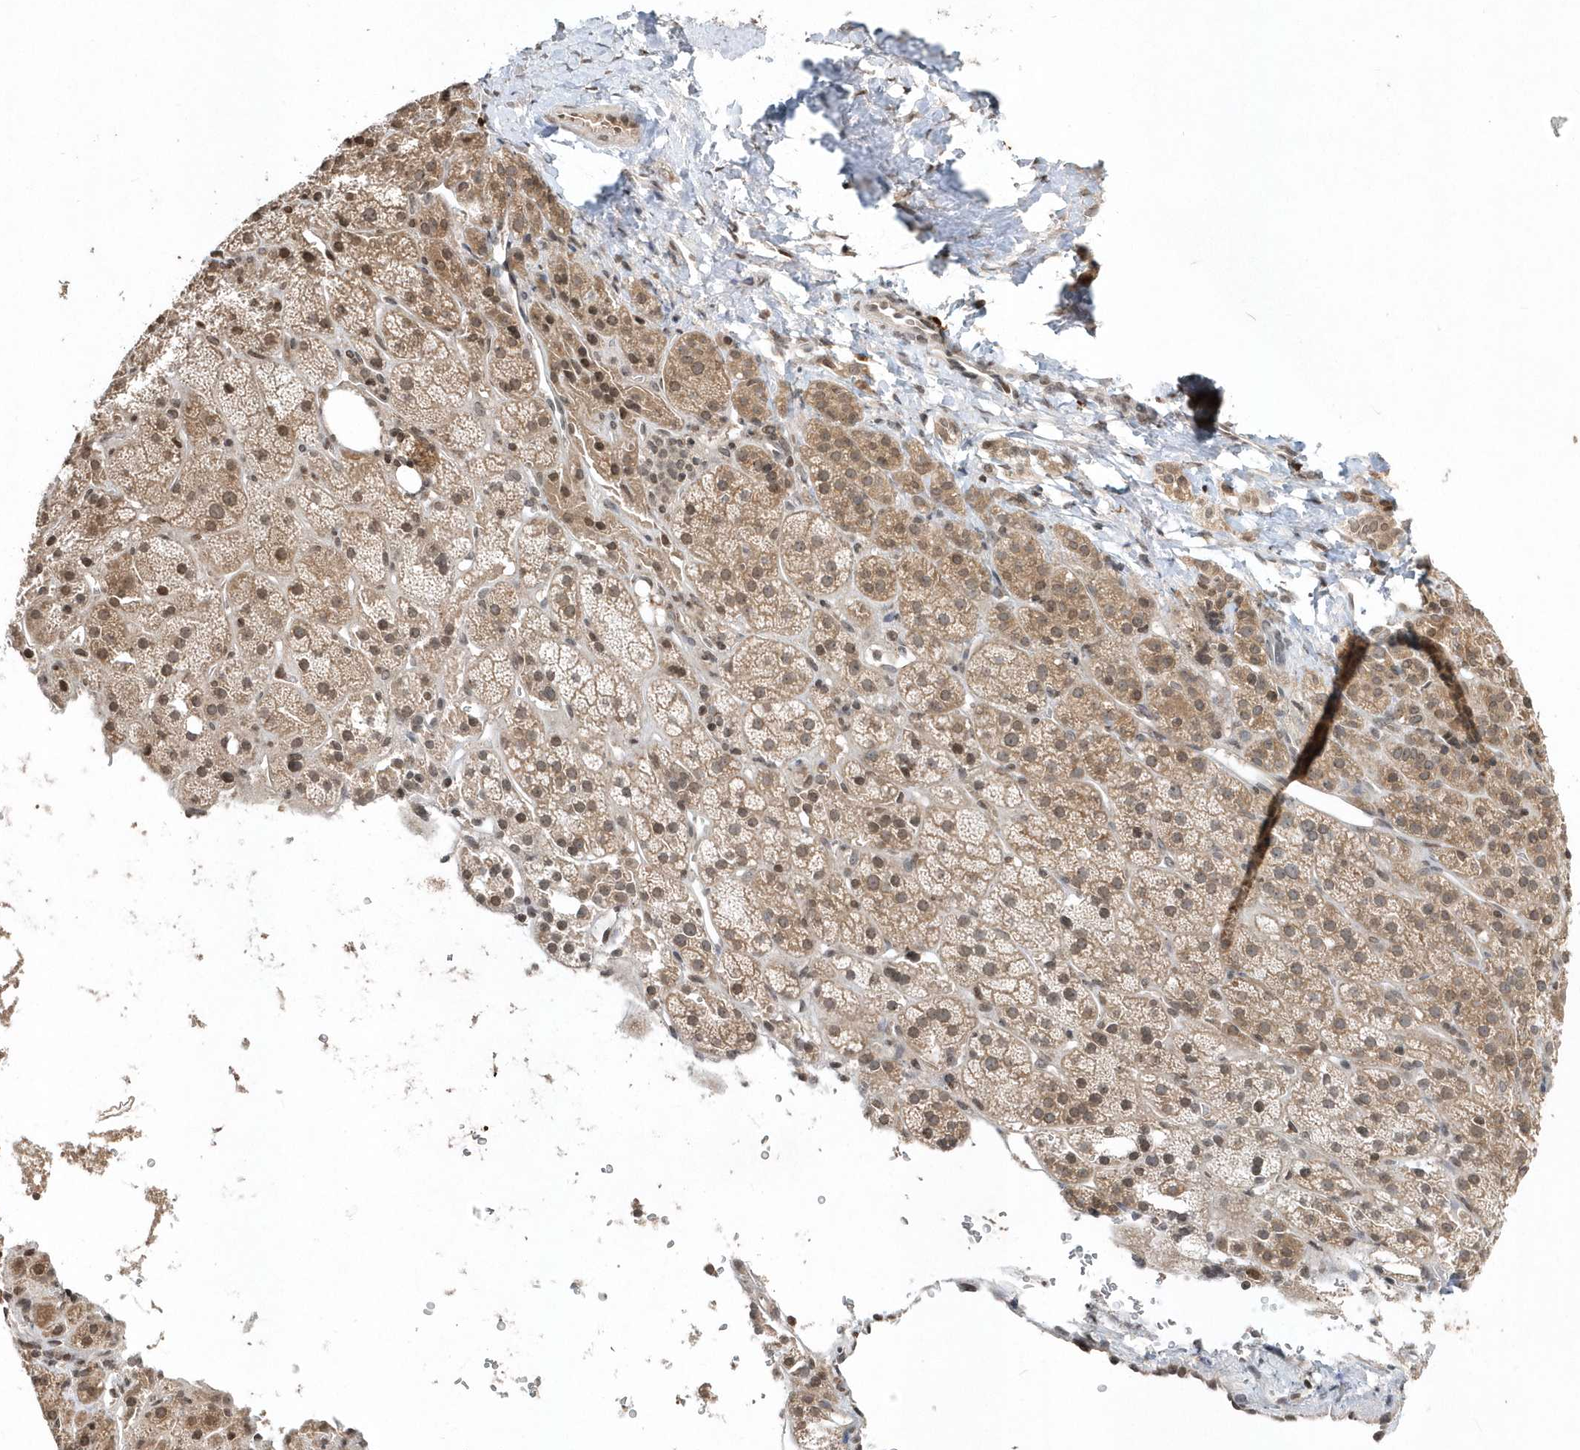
{"staining": {"intensity": "moderate", "quantity": "25%-75%", "location": "cytoplasmic/membranous,nuclear"}, "tissue": "adrenal gland", "cell_type": "Glandular cells", "image_type": "normal", "snomed": [{"axis": "morphology", "description": "Normal tissue, NOS"}, {"axis": "topography", "description": "Adrenal gland"}], "caption": "The immunohistochemical stain highlights moderate cytoplasmic/membranous,nuclear positivity in glandular cells of benign adrenal gland. The staining was performed using DAB, with brown indicating positive protein expression. Nuclei are stained blue with hematoxylin.", "gene": "EIF2B1", "patient": {"sex": "female", "age": 57}}